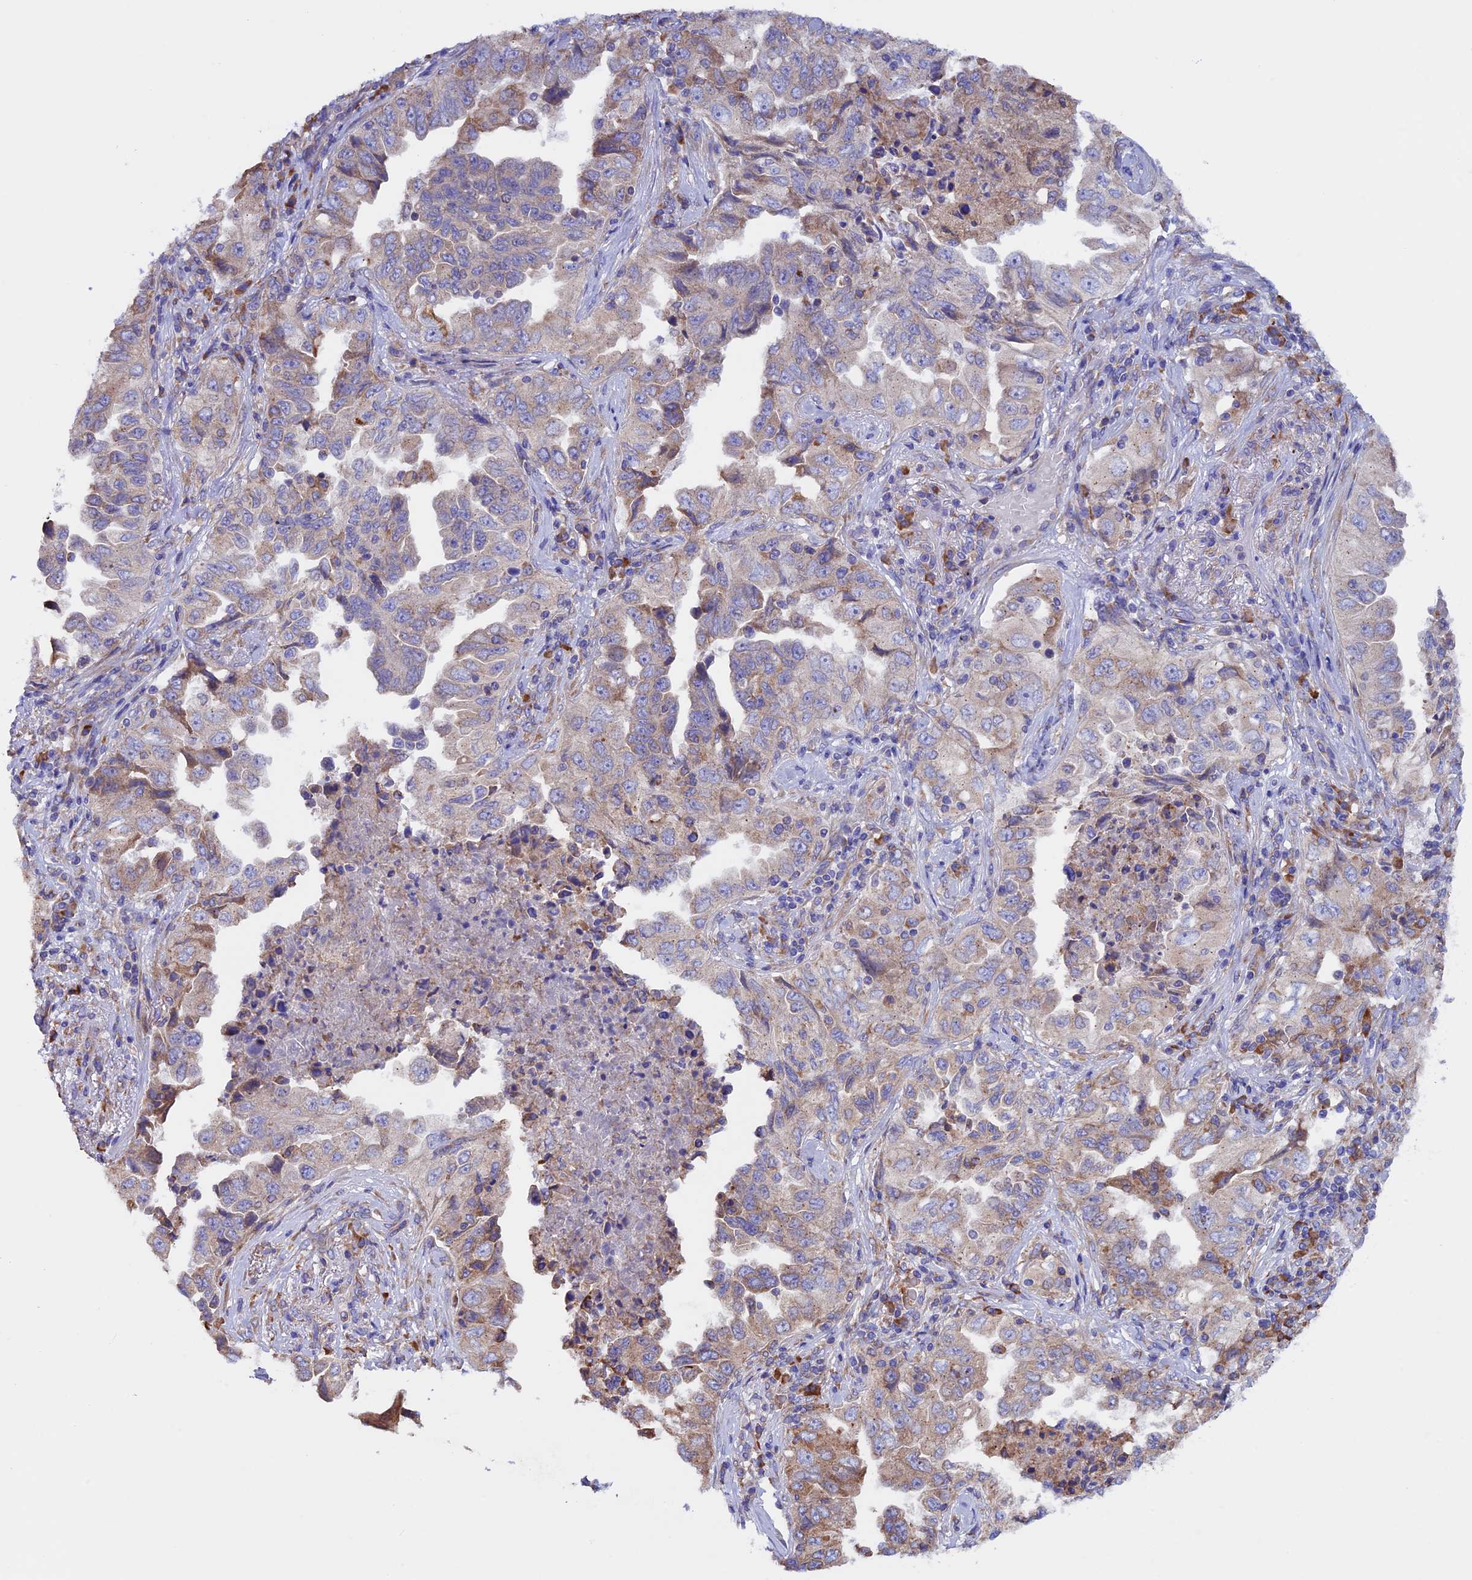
{"staining": {"intensity": "moderate", "quantity": "25%-75%", "location": "cytoplasmic/membranous"}, "tissue": "lung cancer", "cell_type": "Tumor cells", "image_type": "cancer", "snomed": [{"axis": "morphology", "description": "Adenocarcinoma, NOS"}, {"axis": "topography", "description": "Lung"}], "caption": "This photomicrograph reveals immunohistochemistry staining of lung adenocarcinoma, with medium moderate cytoplasmic/membranous staining in about 25%-75% of tumor cells.", "gene": "BTBD3", "patient": {"sex": "female", "age": 51}}